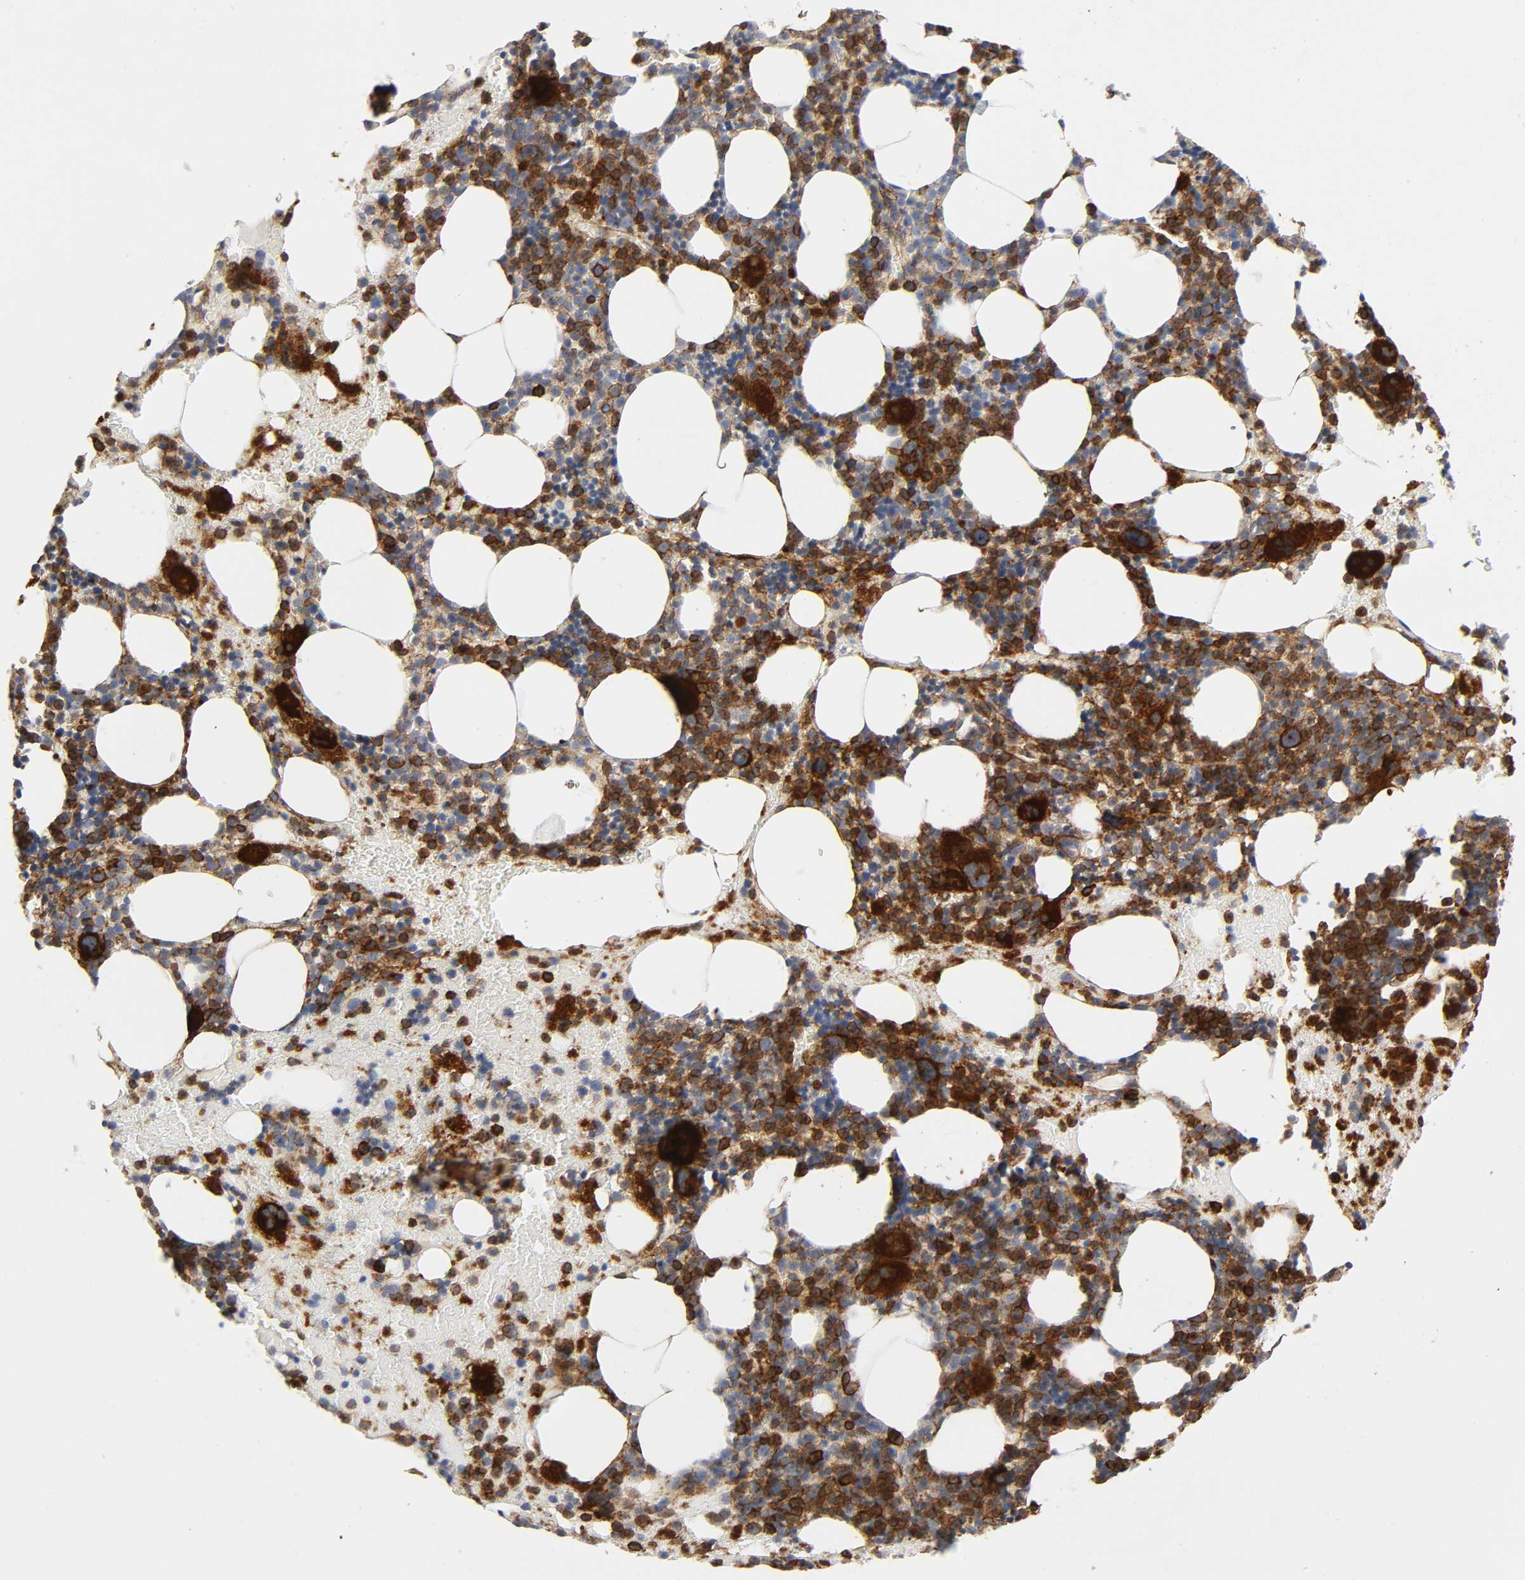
{"staining": {"intensity": "moderate", "quantity": "25%-75%", "location": "cytoplasmic/membranous"}, "tissue": "bone marrow", "cell_type": "Hematopoietic cells", "image_type": "normal", "snomed": [{"axis": "morphology", "description": "Normal tissue, NOS"}, {"axis": "topography", "description": "Bone marrow"}], "caption": "Moderate cytoplasmic/membranous expression for a protein is present in about 25%-75% of hematopoietic cells of unremarkable bone marrow using IHC.", "gene": "LYN", "patient": {"sex": "male", "age": 82}}